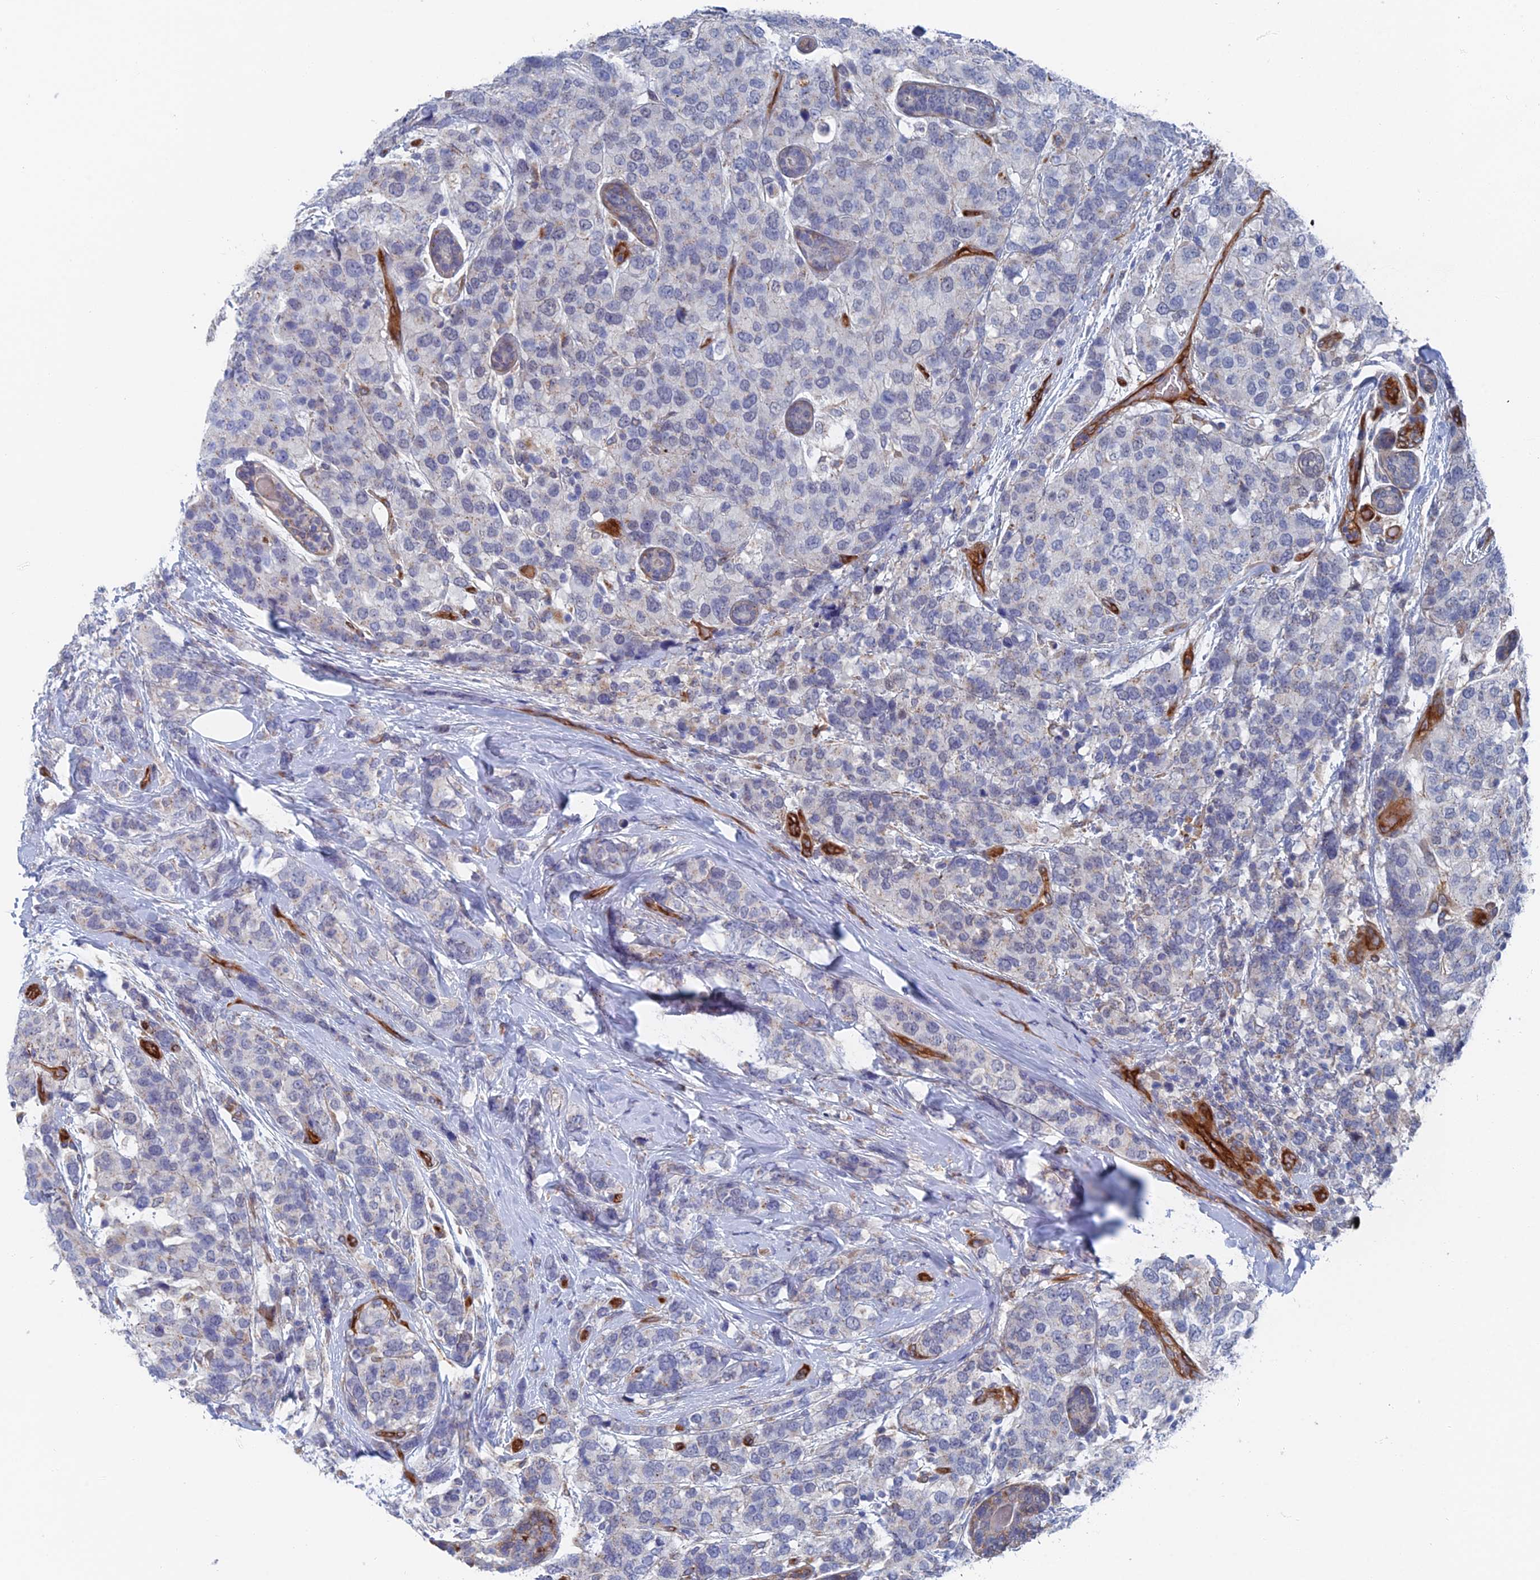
{"staining": {"intensity": "negative", "quantity": "none", "location": "none"}, "tissue": "breast cancer", "cell_type": "Tumor cells", "image_type": "cancer", "snomed": [{"axis": "morphology", "description": "Lobular carcinoma"}, {"axis": "topography", "description": "Breast"}], "caption": "This histopathology image is of breast cancer (lobular carcinoma) stained with IHC to label a protein in brown with the nuclei are counter-stained blue. There is no positivity in tumor cells. (Stains: DAB immunohistochemistry (IHC) with hematoxylin counter stain, Microscopy: brightfield microscopy at high magnification).", "gene": "ARAP3", "patient": {"sex": "female", "age": 59}}